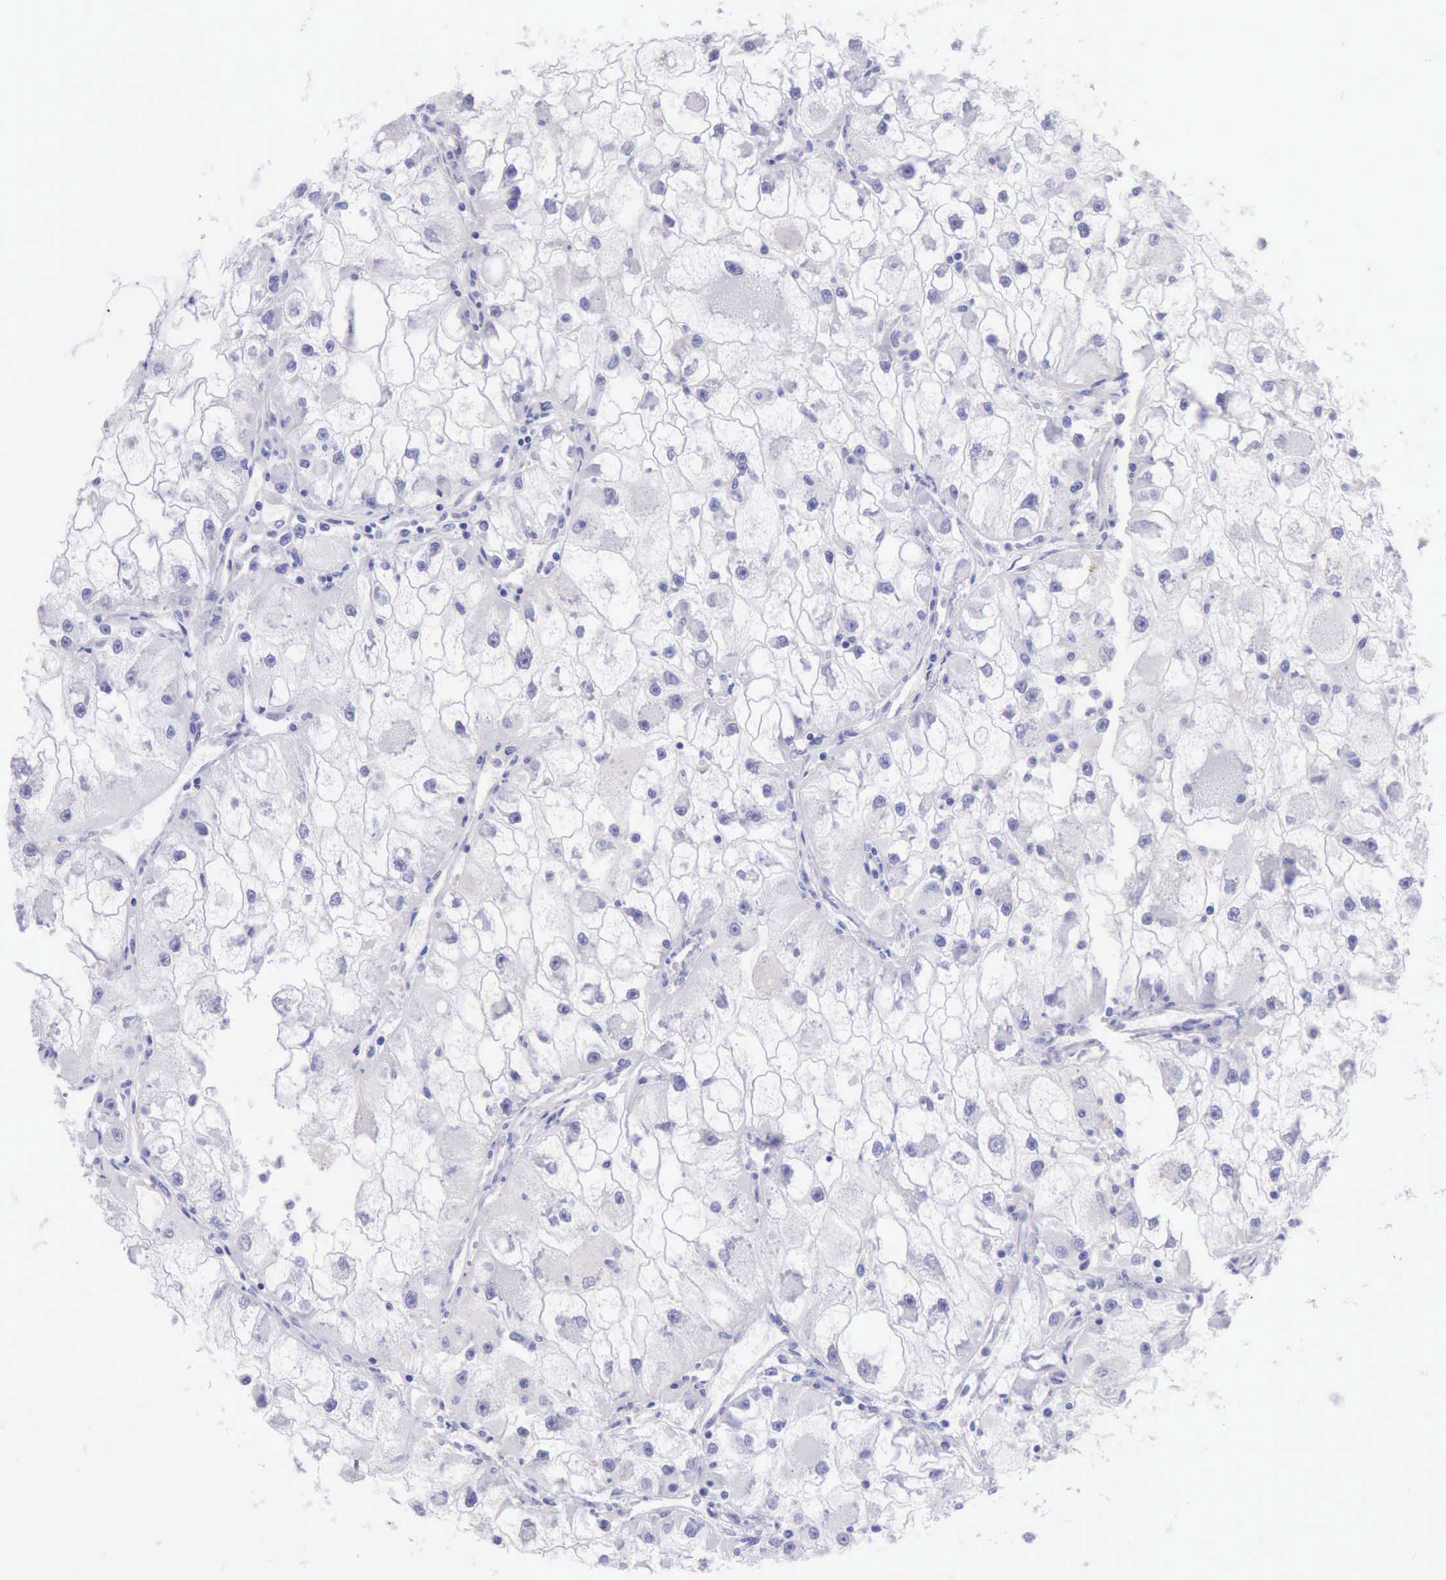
{"staining": {"intensity": "negative", "quantity": "none", "location": "none"}, "tissue": "renal cancer", "cell_type": "Tumor cells", "image_type": "cancer", "snomed": [{"axis": "morphology", "description": "Adenocarcinoma, NOS"}, {"axis": "topography", "description": "Kidney"}], "caption": "This is a histopathology image of immunohistochemistry (IHC) staining of adenocarcinoma (renal), which shows no staining in tumor cells.", "gene": "KRT8", "patient": {"sex": "female", "age": 73}}